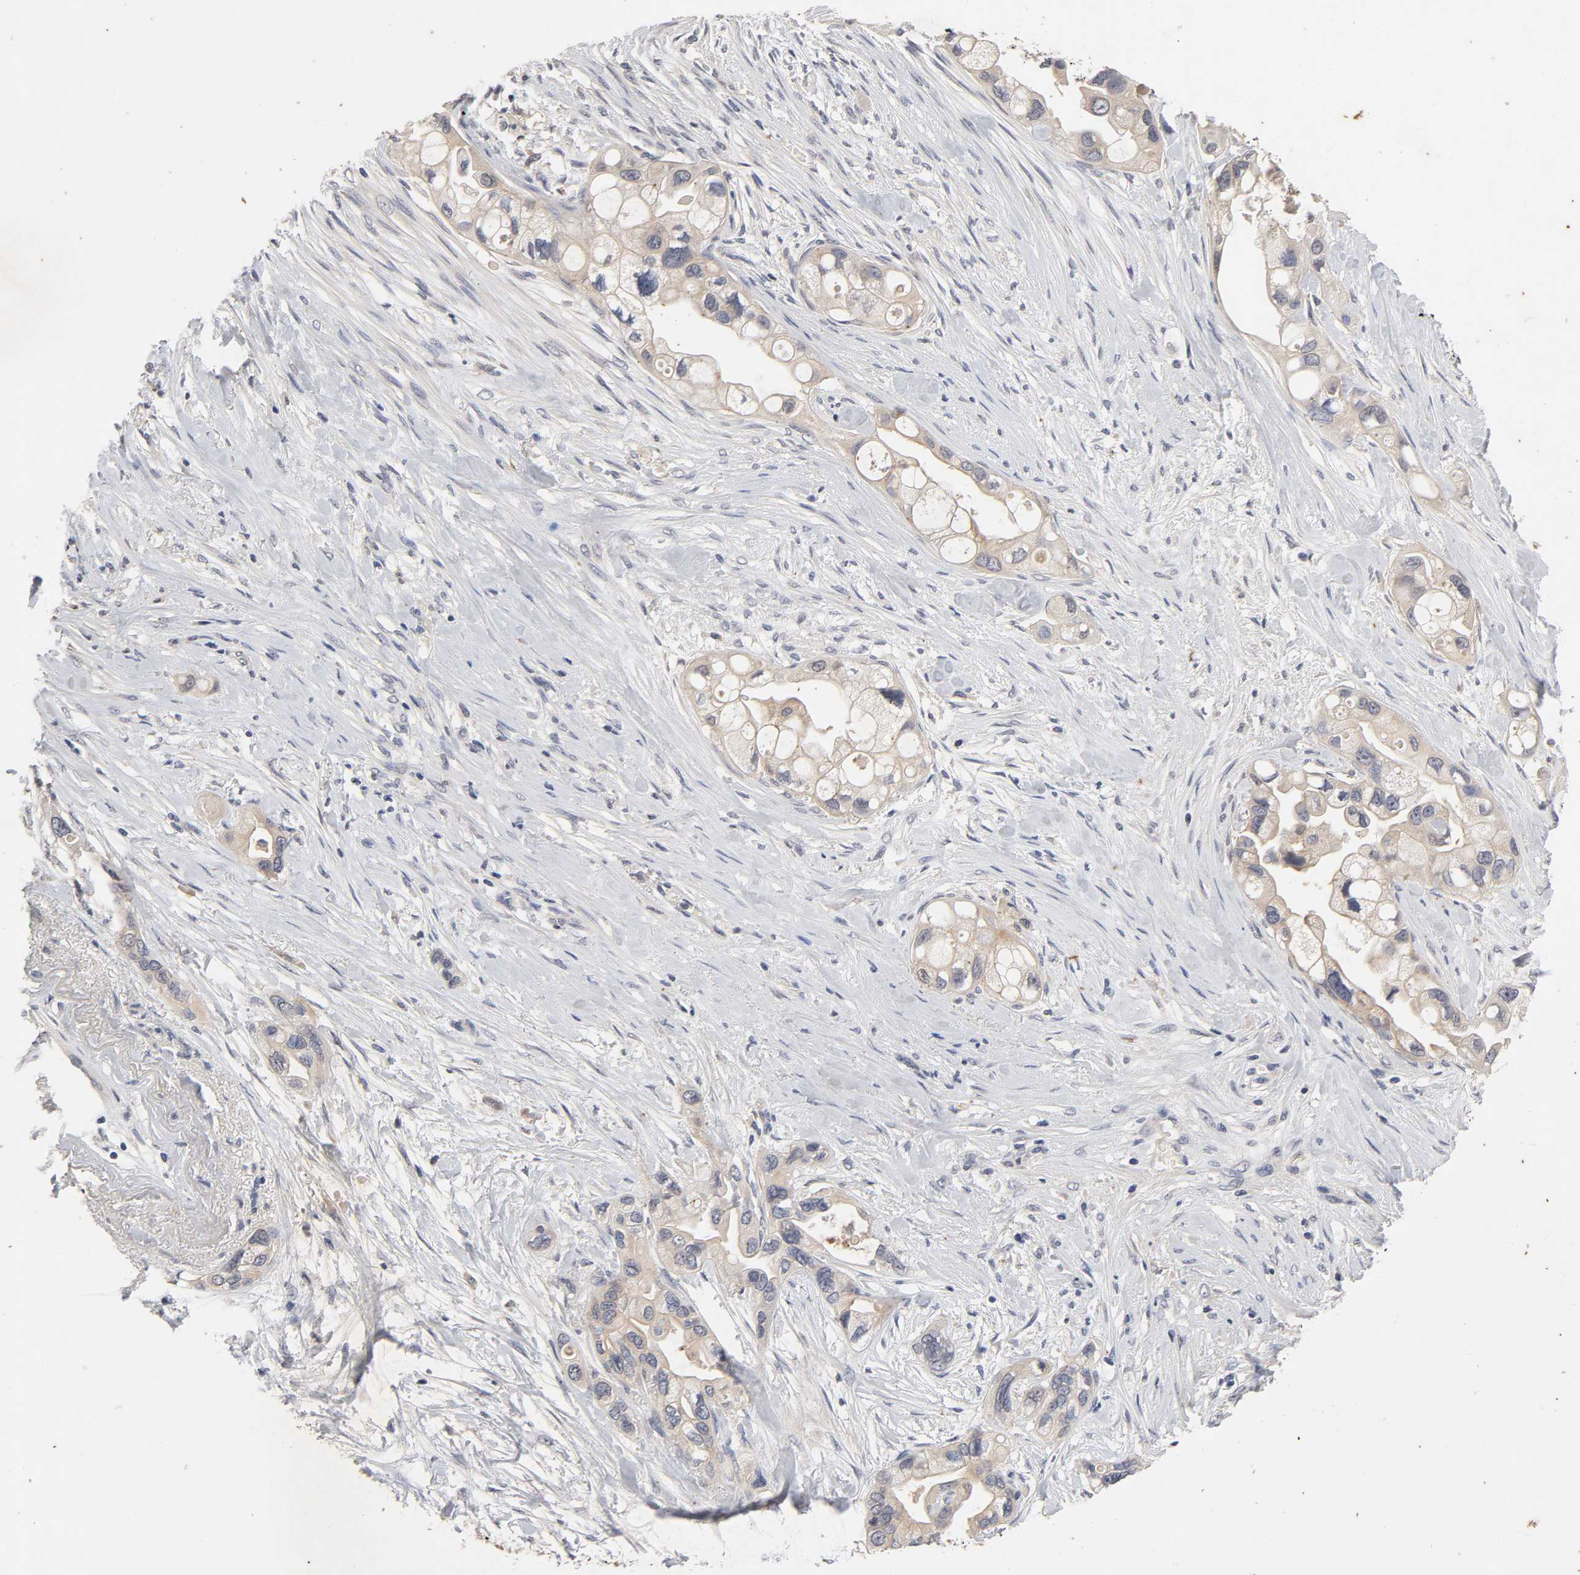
{"staining": {"intensity": "weak", "quantity": ">75%", "location": "cytoplasmic/membranous"}, "tissue": "pancreatic cancer", "cell_type": "Tumor cells", "image_type": "cancer", "snomed": [{"axis": "morphology", "description": "Adenocarcinoma, NOS"}, {"axis": "topography", "description": "Pancreas"}], "caption": "Pancreatic cancer (adenocarcinoma) stained with IHC displays weak cytoplasmic/membranous staining in about >75% of tumor cells.", "gene": "CXADR", "patient": {"sex": "female", "age": 77}}